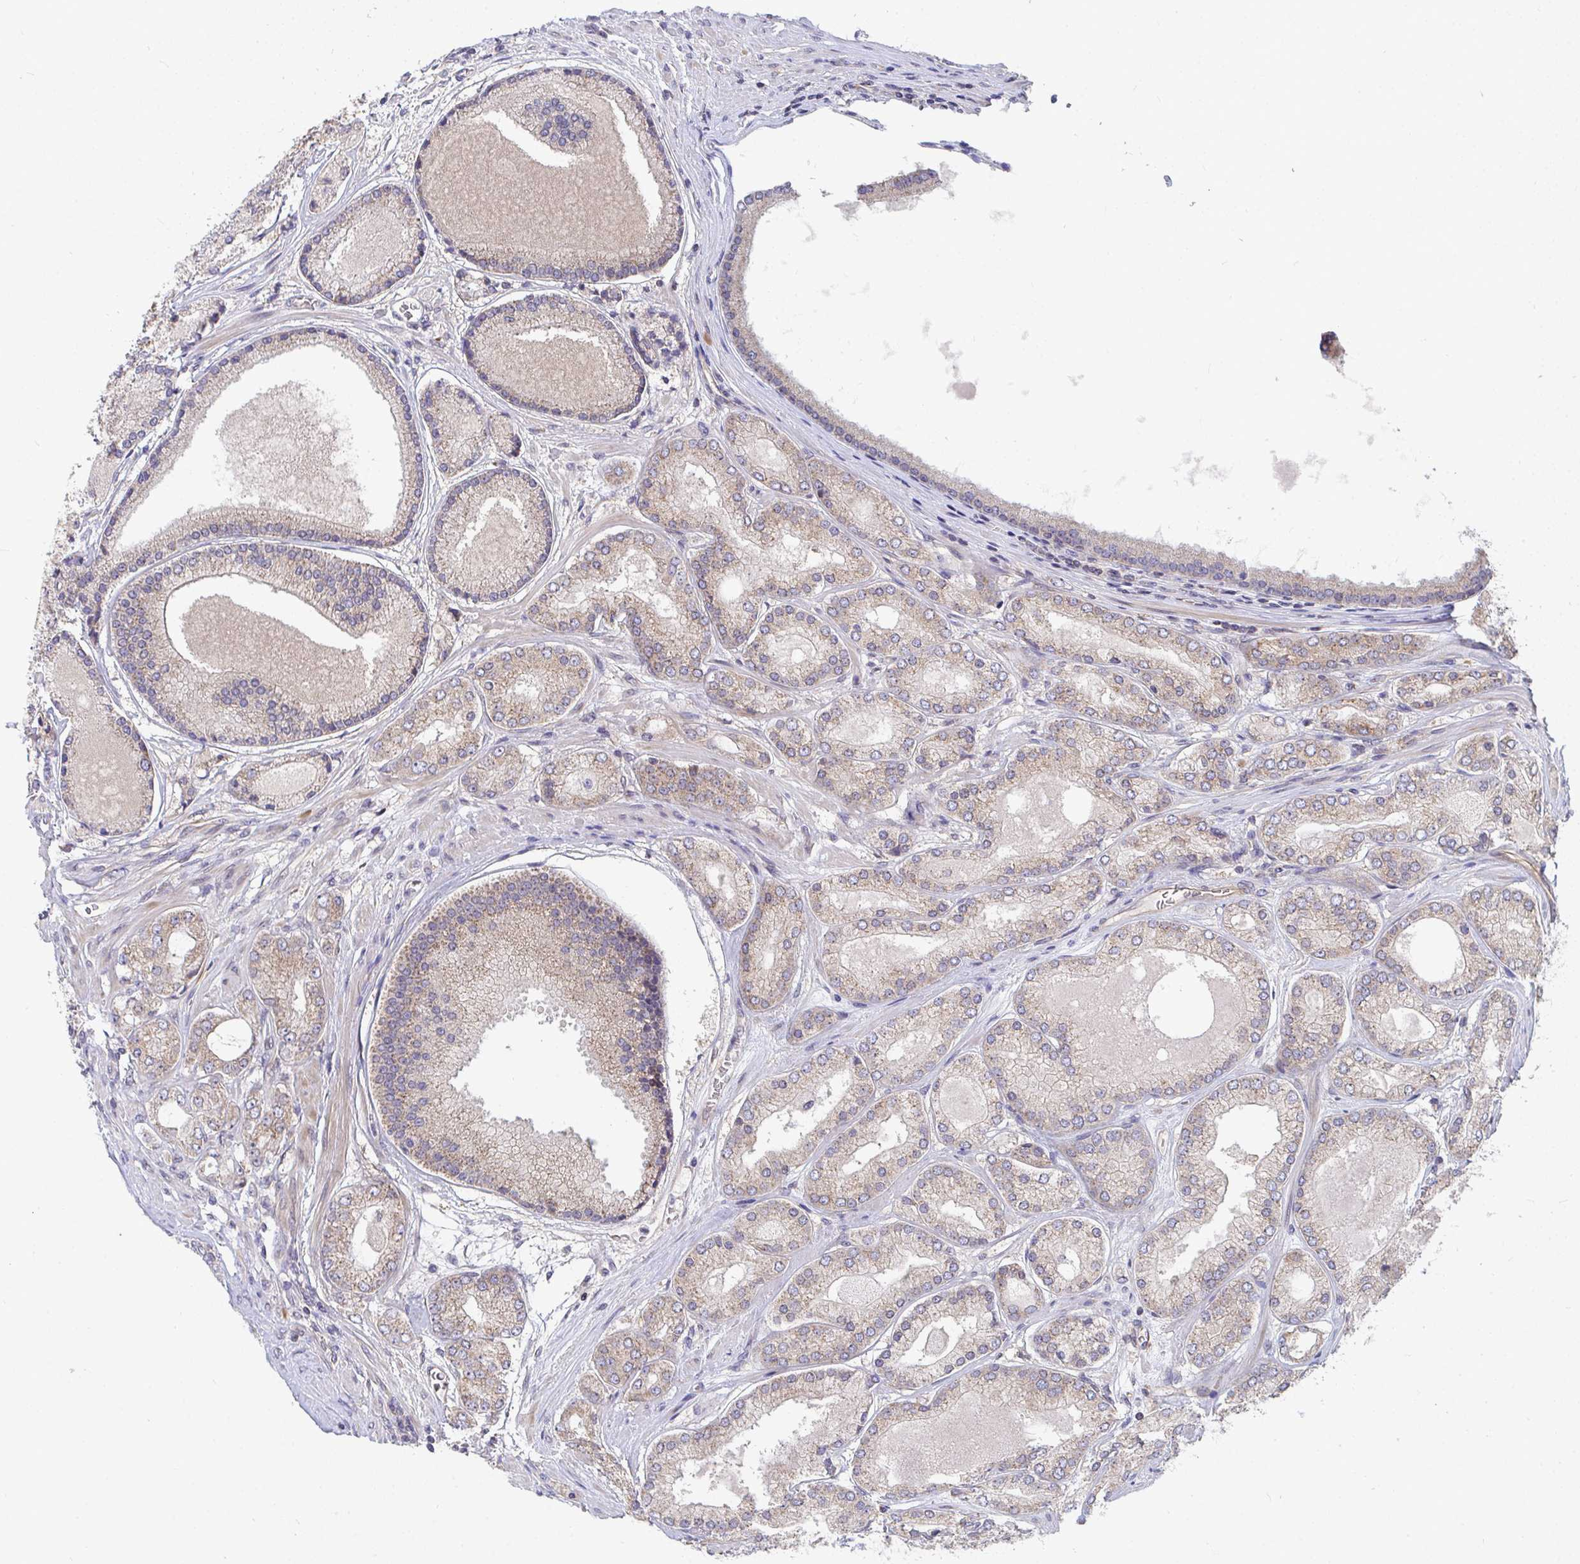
{"staining": {"intensity": "weak", "quantity": ">75%", "location": "cytoplasmic/membranous"}, "tissue": "prostate cancer", "cell_type": "Tumor cells", "image_type": "cancer", "snomed": [{"axis": "morphology", "description": "Adenocarcinoma, High grade"}, {"axis": "topography", "description": "Prostate"}], "caption": "A brown stain labels weak cytoplasmic/membranous positivity of a protein in human prostate cancer (adenocarcinoma (high-grade)) tumor cells.", "gene": "EIF1AD", "patient": {"sex": "male", "age": 67}}